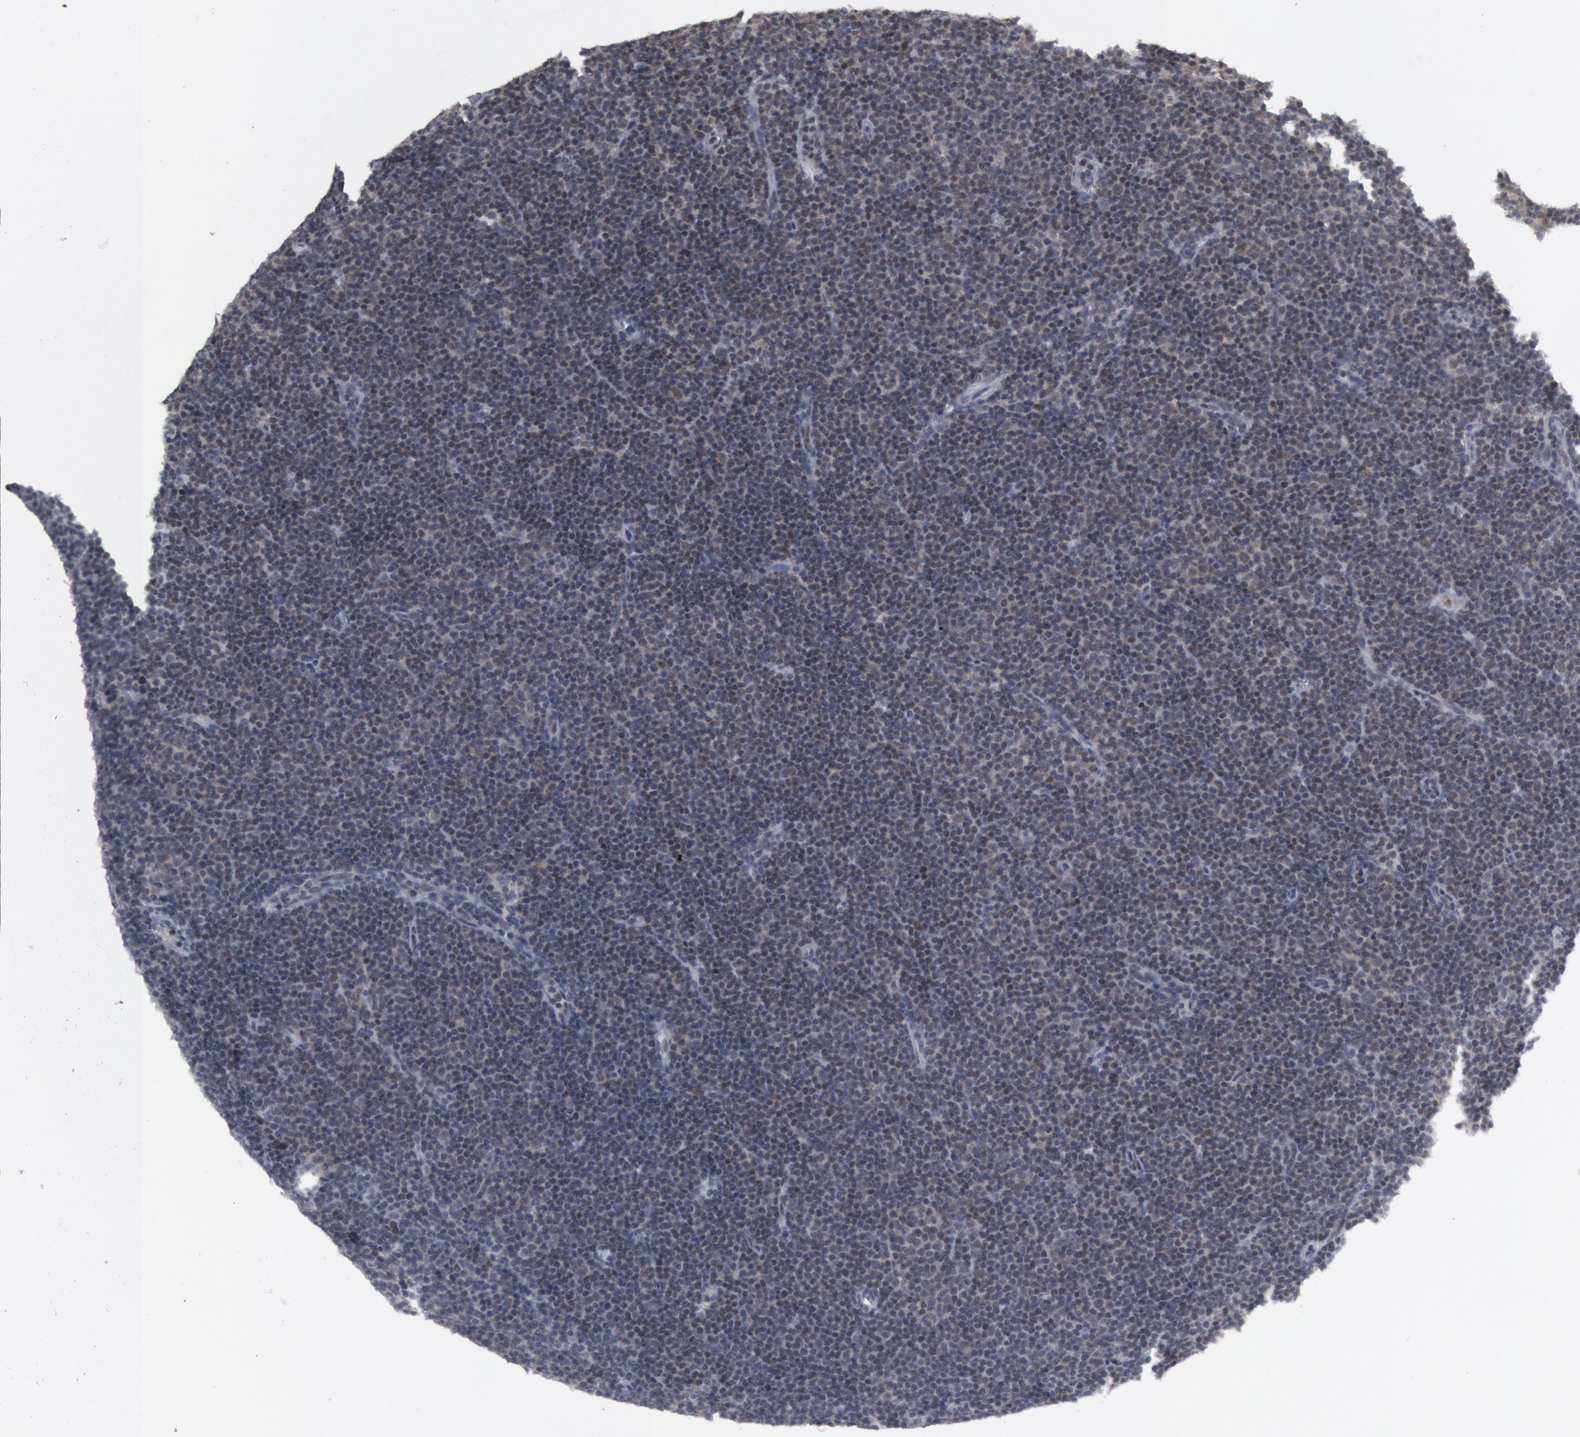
{"staining": {"intensity": "negative", "quantity": "none", "location": "none"}, "tissue": "lymphoma", "cell_type": "Tumor cells", "image_type": "cancer", "snomed": [{"axis": "morphology", "description": "Malignant lymphoma, non-Hodgkin's type, Low grade"}, {"axis": "topography", "description": "Lymph node"}], "caption": "Protein analysis of lymphoma displays no significant staining in tumor cells.", "gene": "FOXO1", "patient": {"sex": "male", "age": 57}}